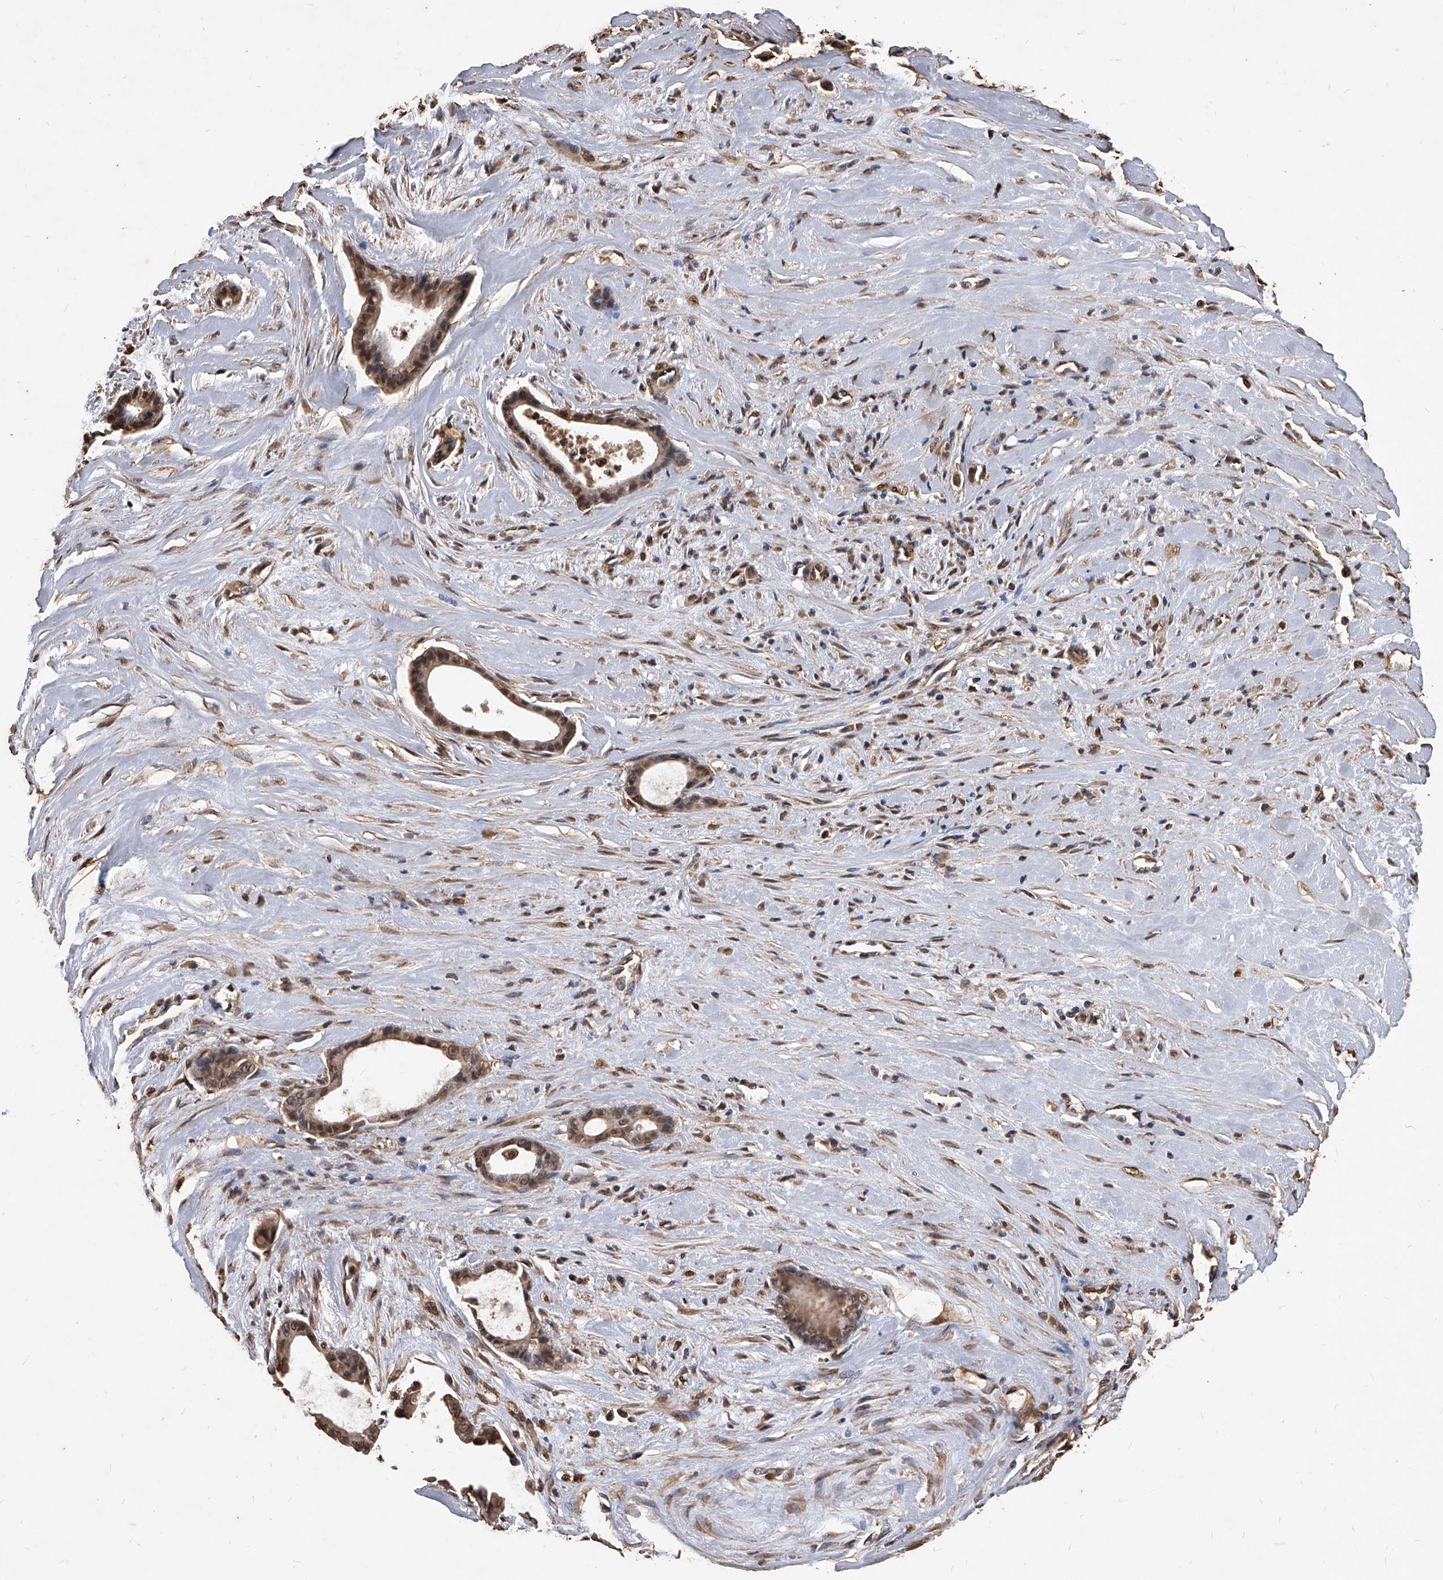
{"staining": {"intensity": "moderate", "quantity": ">75%", "location": "cytoplasmic/membranous,nuclear"}, "tissue": "liver cancer", "cell_type": "Tumor cells", "image_type": "cancer", "snomed": [{"axis": "morphology", "description": "Cholangiocarcinoma"}, {"axis": "topography", "description": "Liver"}], "caption": "Immunohistochemistry of human cholangiocarcinoma (liver) reveals medium levels of moderate cytoplasmic/membranous and nuclear positivity in about >75% of tumor cells.", "gene": "FBXL4", "patient": {"sex": "female", "age": 55}}